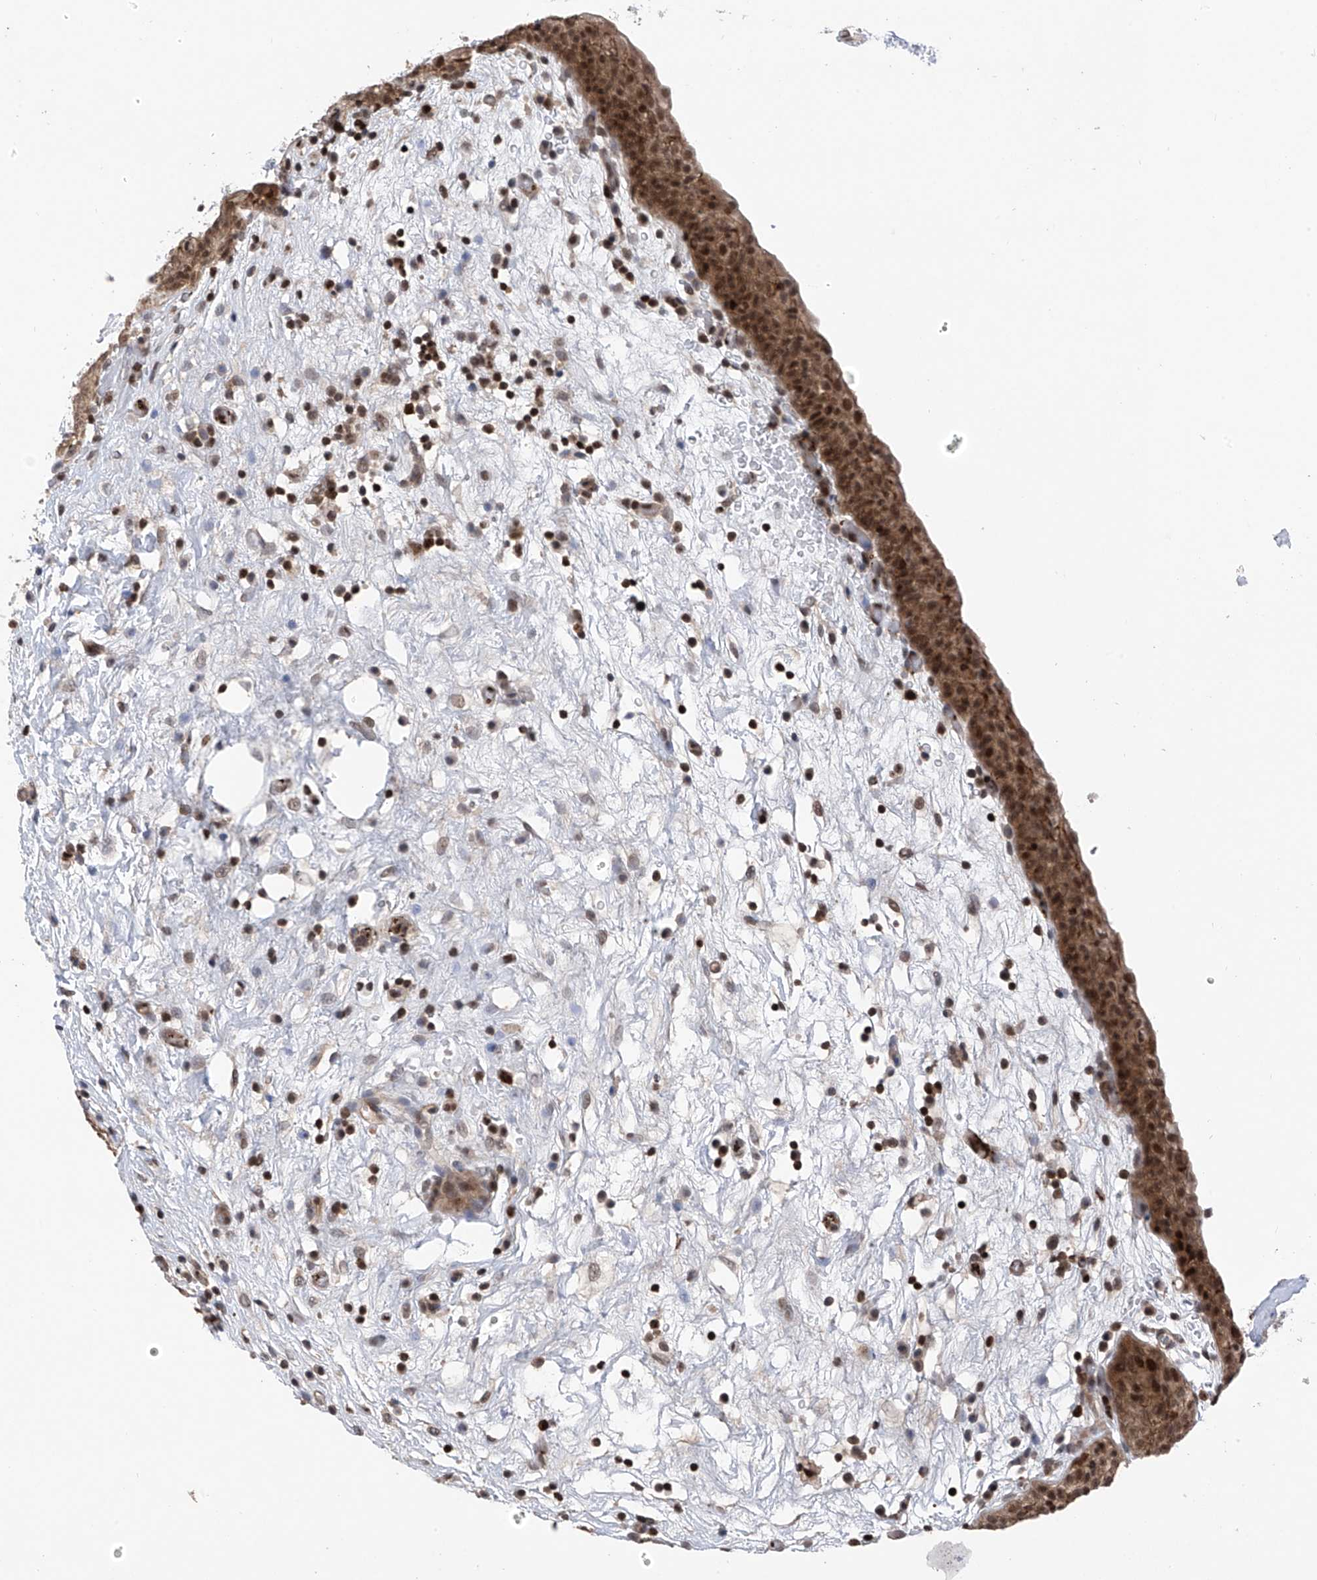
{"staining": {"intensity": "strong", "quantity": ">75%", "location": "cytoplasmic/membranous,nuclear"}, "tissue": "urinary bladder", "cell_type": "Urothelial cells", "image_type": "normal", "snomed": [{"axis": "morphology", "description": "Normal tissue, NOS"}, {"axis": "topography", "description": "Urinary bladder"}], "caption": "Benign urinary bladder demonstrates strong cytoplasmic/membranous,nuclear positivity in about >75% of urothelial cells, visualized by immunohistochemistry.", "gene": "DNAJC9", "patient": {"sex": "male", "age": 83}}